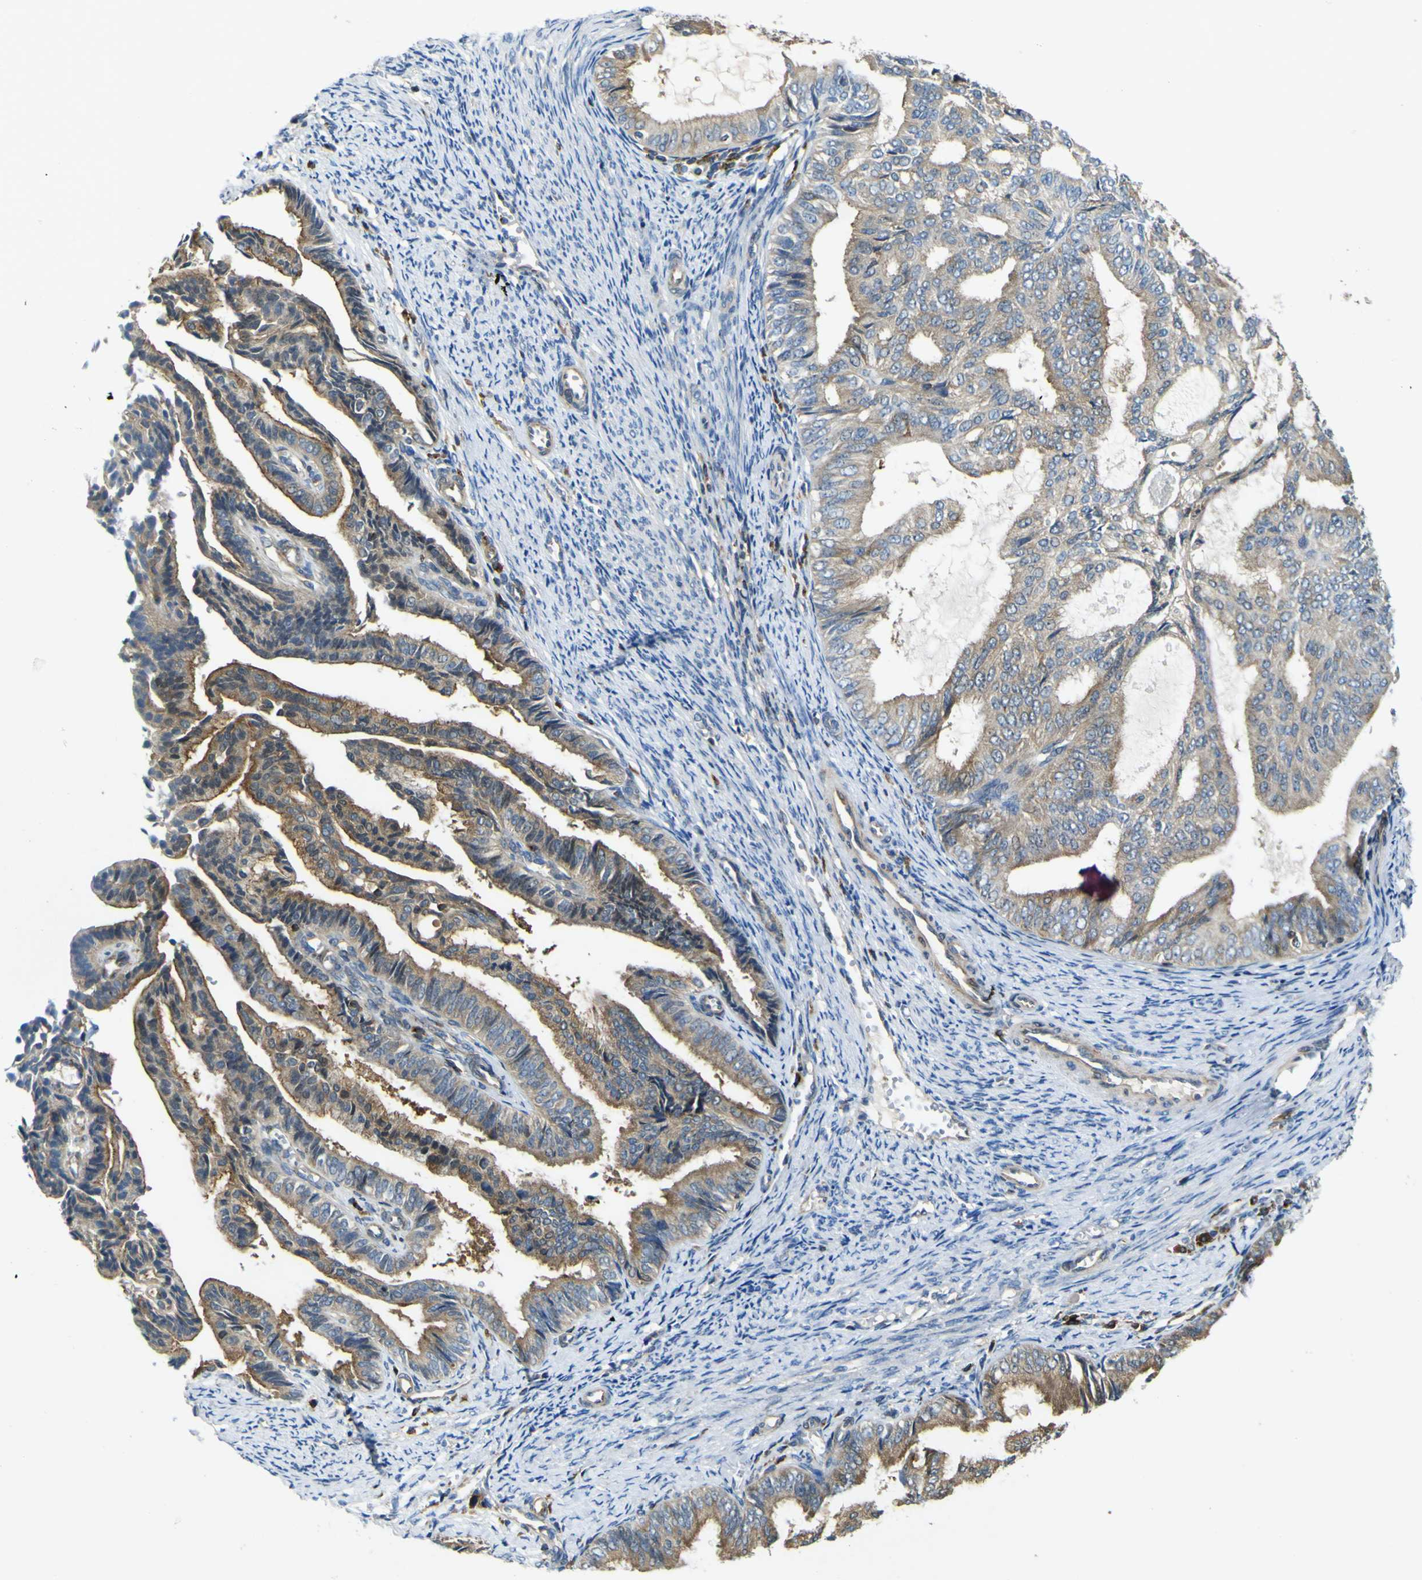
{"staining": {"intensity": "moderate", "quantity": ">75%", "location": "cytoplasmic/membranous"}, "tissue": "endometrial cancer", "cell_type": "Tumor cells", "image_type": "cancer", "snomed": [{"axis": "morphology", "description": "Adenocarcinoma, NOS"}, {"axis": "topography", "description": "Endometrium"}], "caption": "Human adenocarcinoma (endometrial) stained with a brown dye displays moderate cytoplasmic/membranous positive expression in approximately >75% of tumor cells.", "gene": "EML2", "patient": {"sex": "female", "age": 58}}